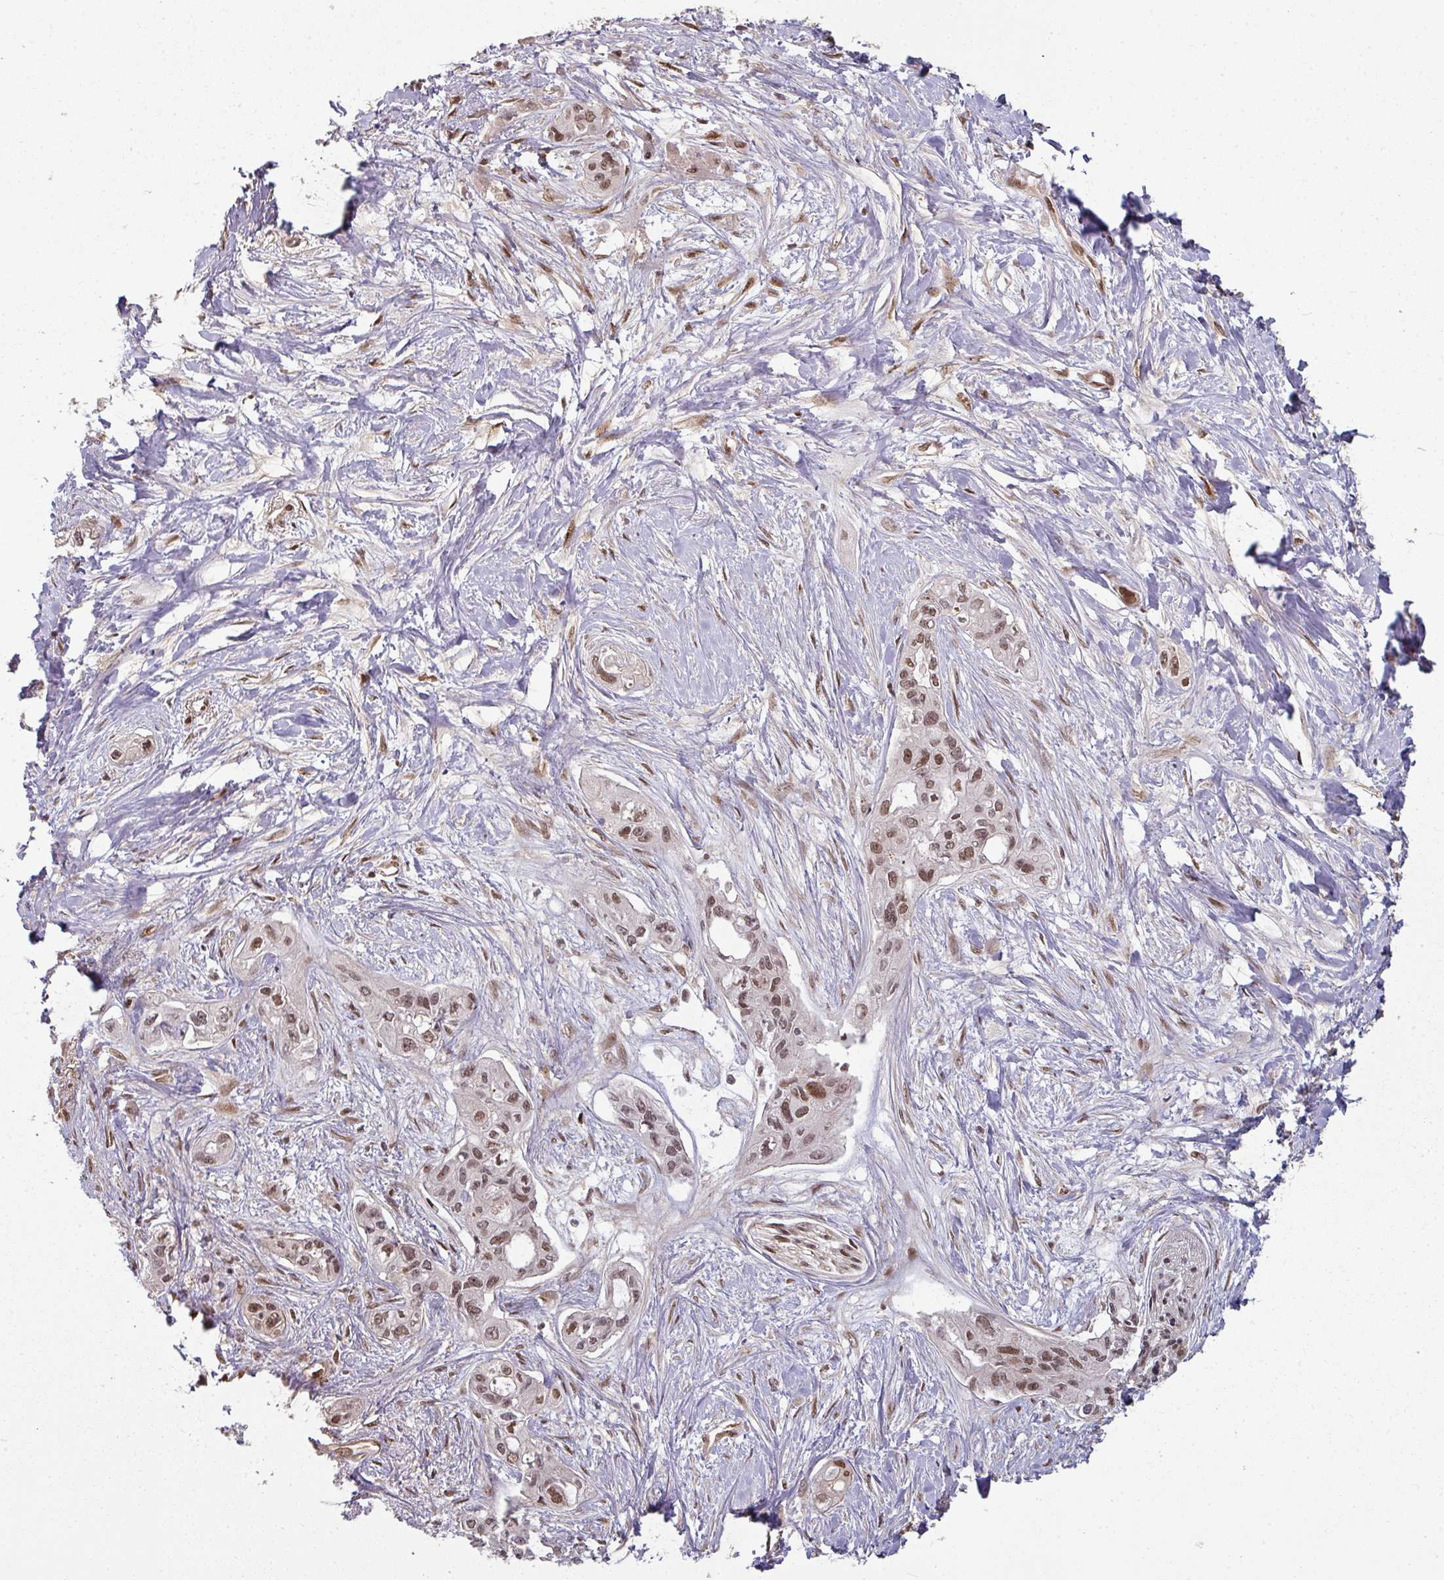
{"staining": {"intensity": "moderate", "quantity": "25%-75%", "location": "nuclear"}, "tissue": "pancreatic cancer", "cell_type": "Tumor cells", "image_type": "cancer", "snomed": [{"axis": "morphology", "description": "Adenocarcinoma, NOS"}, {"axis": "topography", "description": "Pancreas"}], "caption": "High-power microscopy captured an immunohistochemistry histopathology image of pancreatic adenocarcinoma, revealing moderate nuclear expression in approximately 25%-75% of tumor cells. (Stains: DAB (3,3'-diaminobenzidine) in brown, nuclei in blue, Microscopy: brightfield microscopy at high magnification).", "gene": "SIK3", "patient": {"sex": "female", "age": 50}}